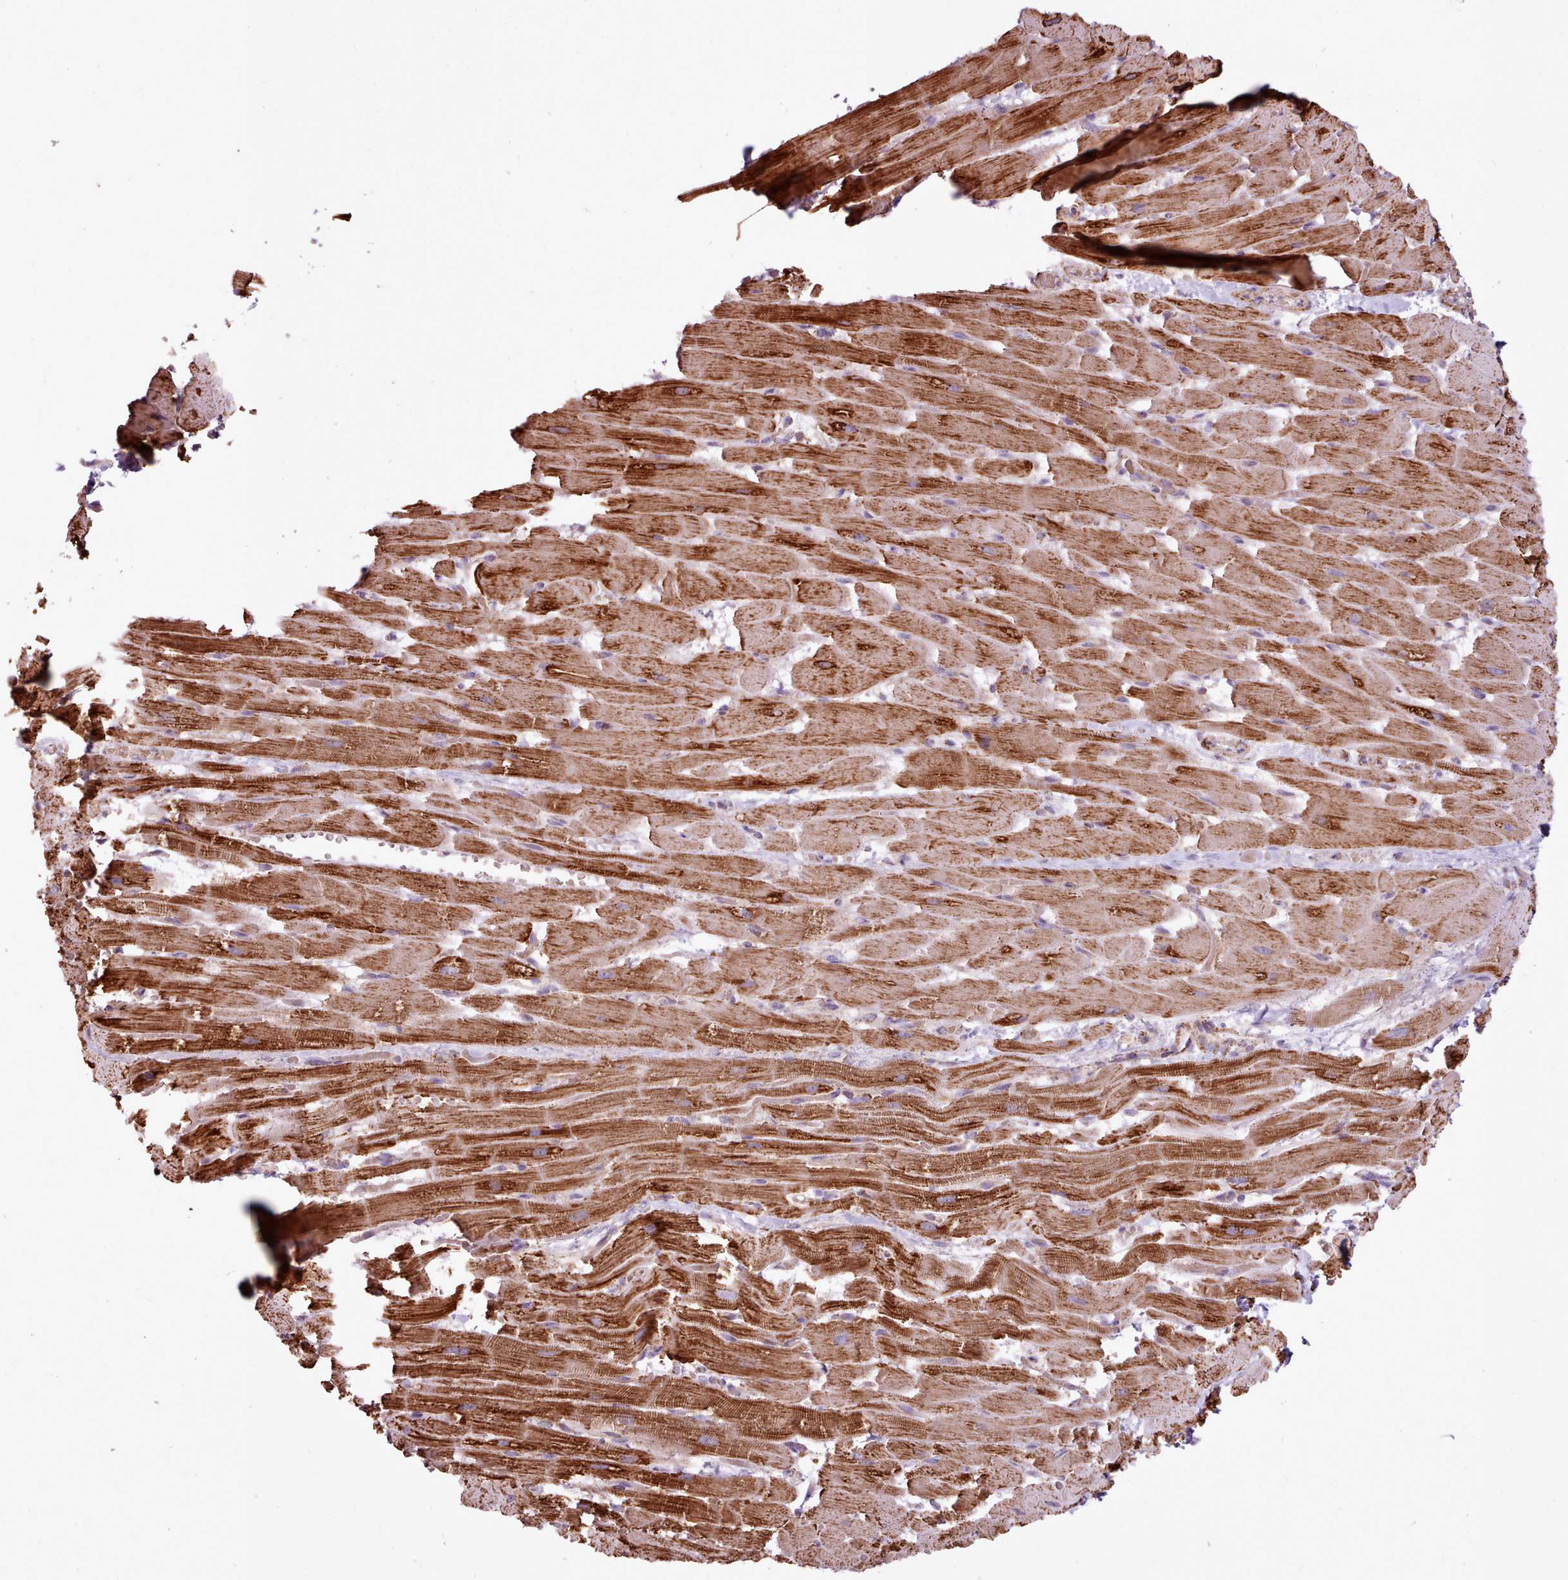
{"staining": {"intensity": "strong", "quantity": ">75%", "location": "cytoplasmic/membranous"}, "tissue": "heart muscle", "cell_type": "Cardiomyocytes", "image_type": "normal", "snomed": [{"axis": "morphology", "description": "Normal tissue, NOS"}, {"axis": "topography", "description": "Heart"}], "caption": "High-magnification brightfield microscopy of normal heart muscle stained with DAB (3,3'-diaminobenzidine) (brown) and counterstained with hematoxylin (blue). cardiomyocytes exhibit strong cytoplasmic/membranous expression is identified in about>75% of cells. (IHC, brightfield microscopy, high magnification).", "gene": "LIN7C", "patient": {"sex": "male", "age": 37}}